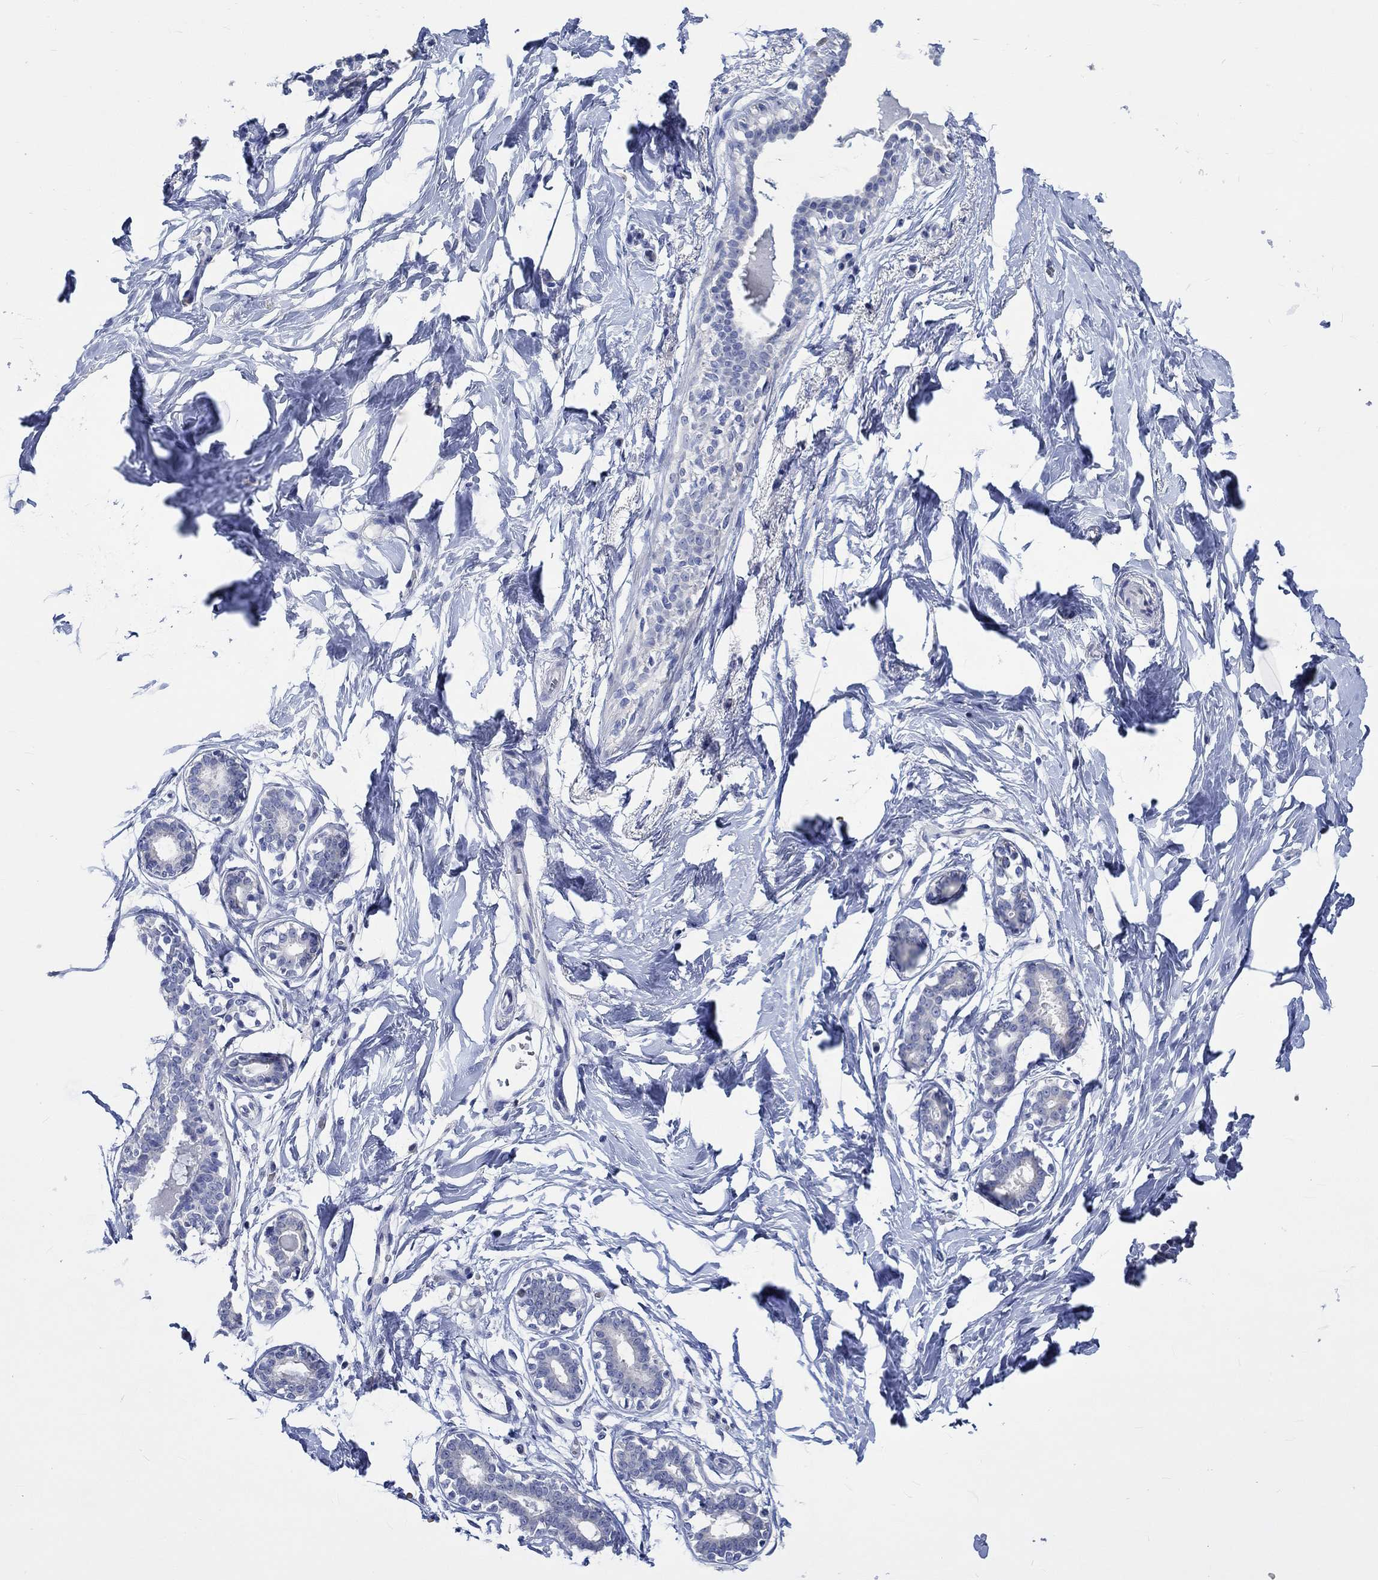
{"staining": {"intensity": "negative", "quantity": "none", "location": "none"}, "tissue": "breast", "cell_type": "Adipocytes", "image_type": "normal", "snomed": [{"axis": "morphology", "description": "Normal tissue, NOS"}, {"axis": "morphology", "description": "Lobular carcinoma, in situ"}, {"axis": "topography", "description": "Breast"}], "caption": "This is a image of immunohistochemistry (IHC) staining of normal breast, which shows no positivity in adipocytes.", "gene": "KCNA1", "patient": {"sex": "female", "age": 35}}